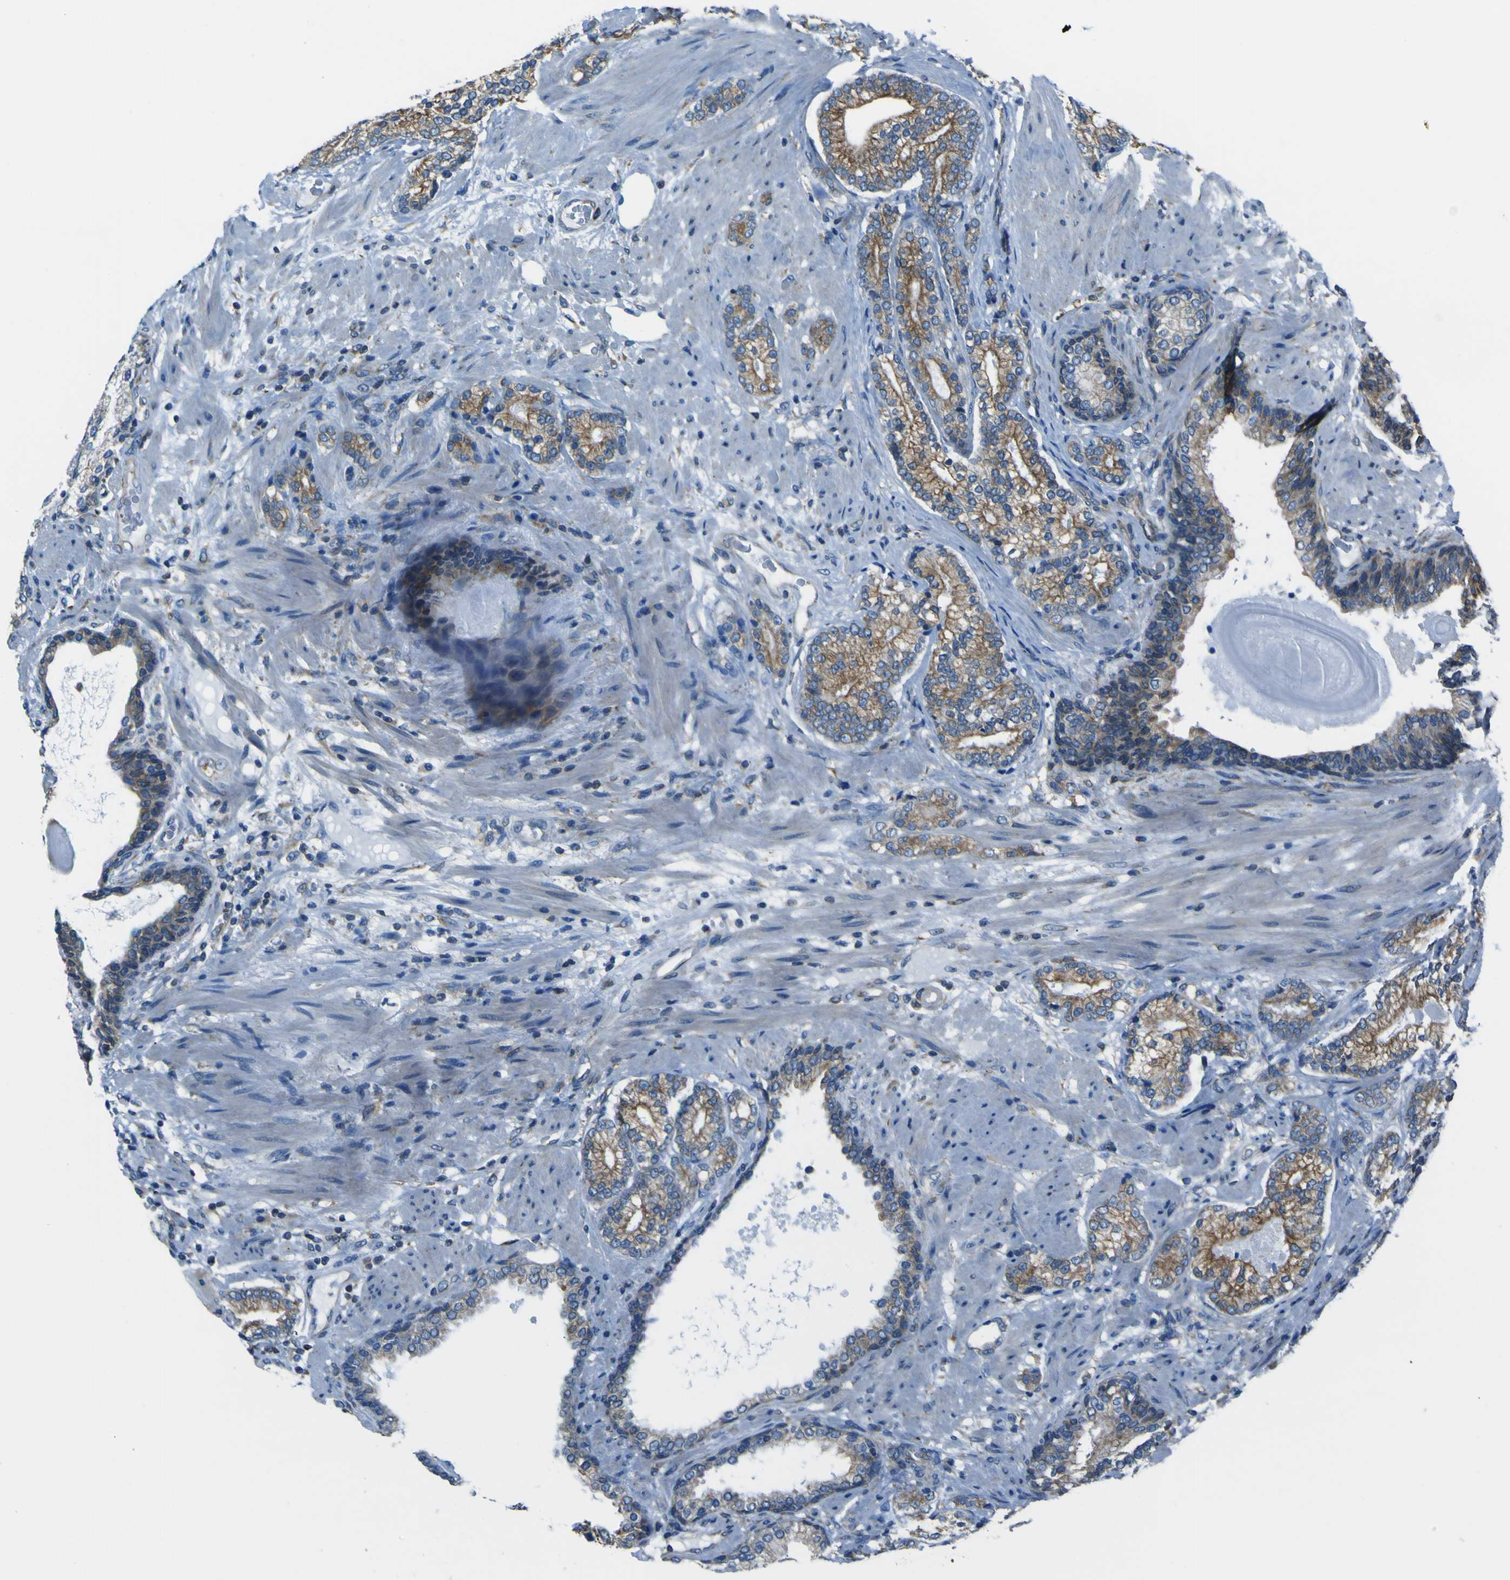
{"staining": {"intensity": "moderate", "quantity": ">75%", "location": "cytoplasmic/membranous"}, "tissue": "prostate cancer", "cell_type": "Tumor cells", "image_type": "cancer", "snomed": [{"axis": "morphology", "description": "Adenocarcinoma, High grade"}, {"axis": "topography", "description": "Prostate"}], "caption": "Immunohistochemistry (IHC) photomicrograph of neoplastic tissue: prostate cancer stained using IHC displays medium levels of moderate protein expression localized specifically in the cytoplasmic/membranous of tumor cells, appearing as a cytoplasmic/membranous brown color.", "gene": "STIM1", "patient": {"sex": "male", "age": 61}}